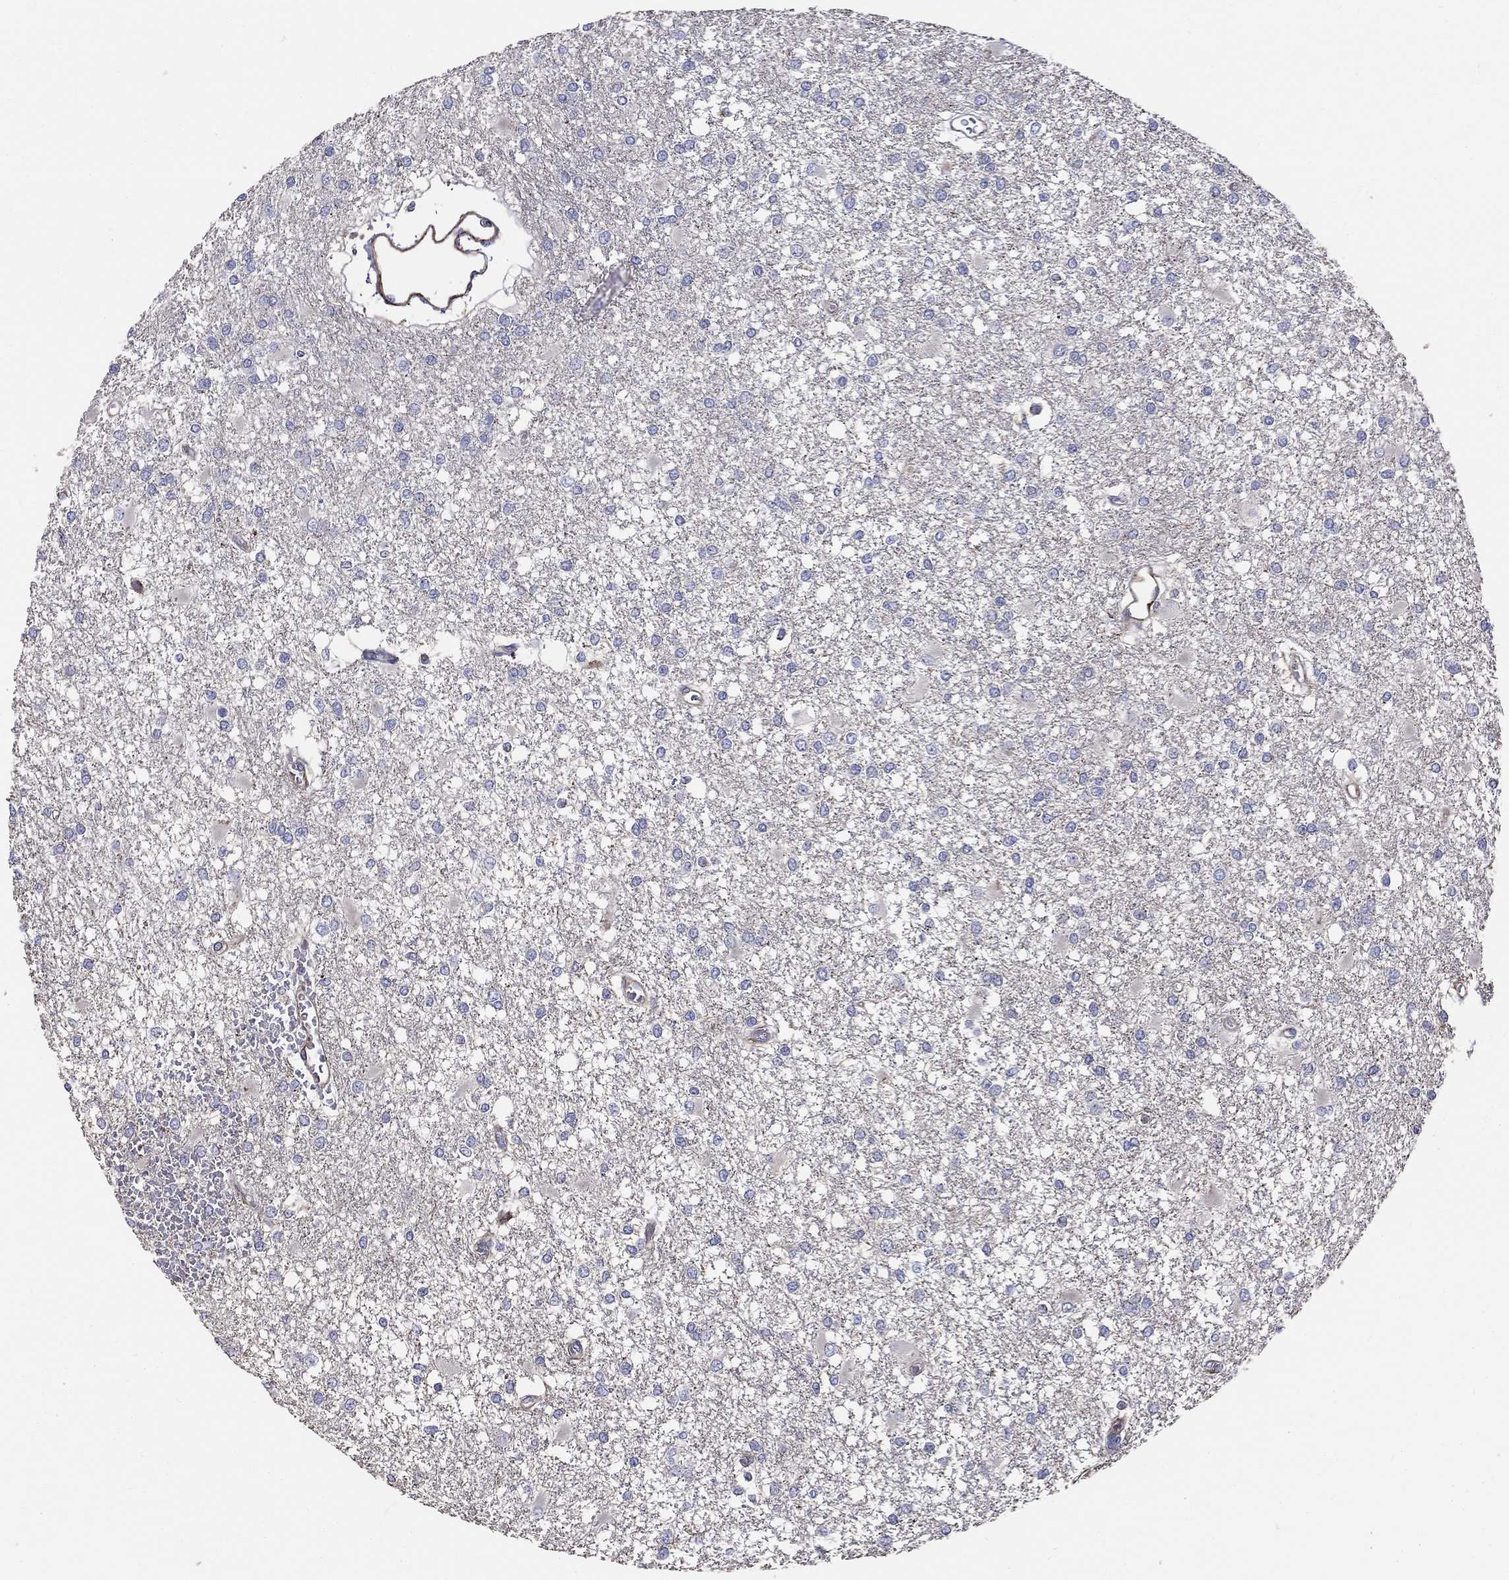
{"staining": {"intensity": "negative", "quantity": "none", "location": "none"}, "tissue": "glioma", "cell_type": "Tumor cells", "image_type": "cancer", "snomed": [{"axis": "morphology", "description": "Glioma, malignant, High grade"}, {"axis": "topography", "description": "Cerebral cortex"}], "caption": "DAB (3,3'-diaminobenzidine) immunohistochemical staining of glioma demonstrates no significant expression in tumor cells.", "gene": "NPHP1", "patient": {"sex": "male", "age": 79}}